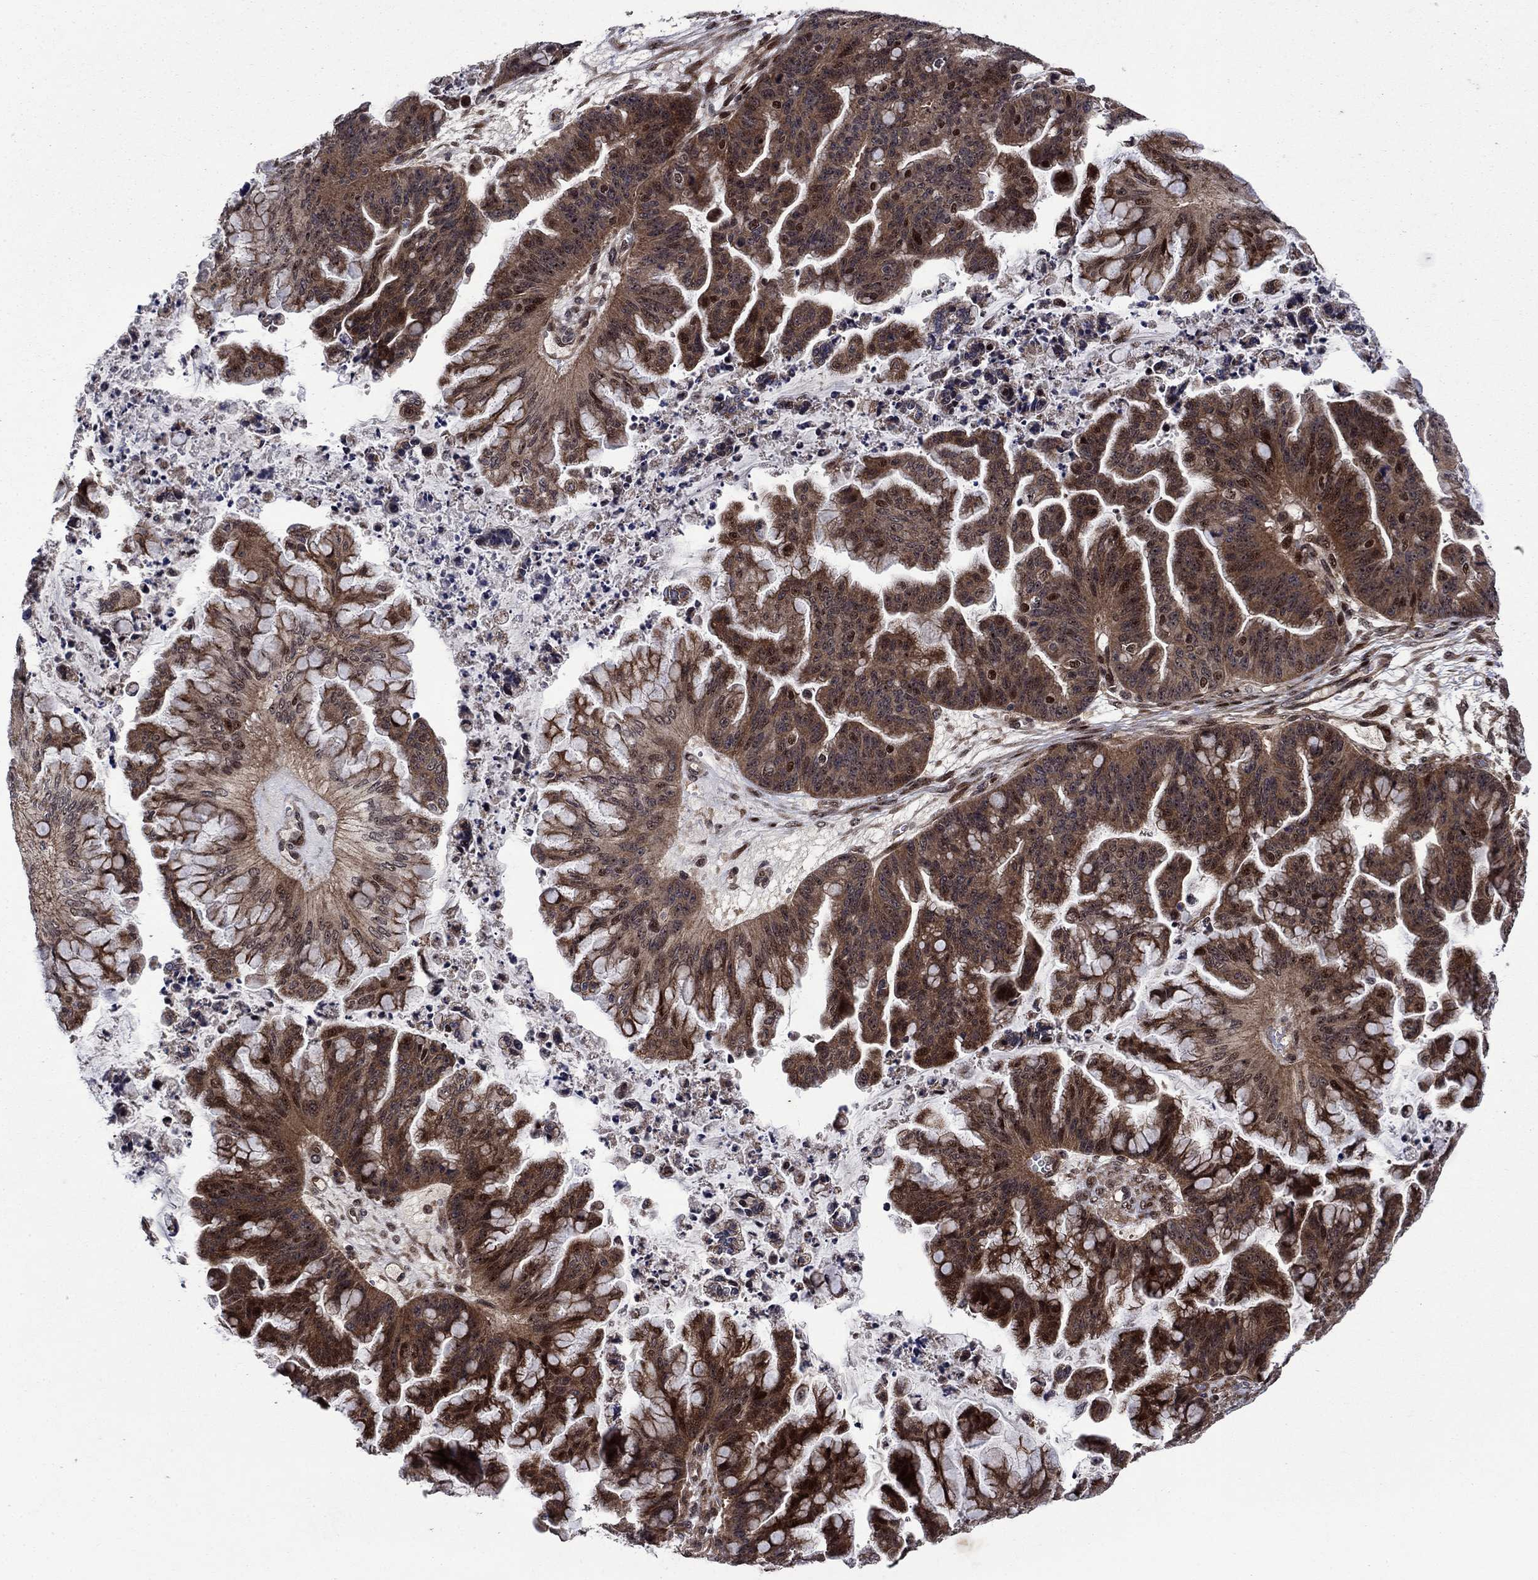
{"staining": {"intensity": "strong", "quantity": "25%-75%", "location": "cytoplasmic/membranous,nuclear"}, "tissue": "ovarian cancer", "cell_type": "Tumor cells", "image_type": "cancer", "snomed": [{"axis": "morphology", "description": "Cystadenocarcinoma, mucinous, NOS"}, {"axis": "topography", "description": "Ovary"}], "caption": "Mucinous cystadenocarcinoma (ovarian) was stained to show a protein in brown. There is high levels of strong cytoplasmic/membranous and nuclear positivity in approximately 25%-75% of tumor cells.", "gene": "AGTPBP1", "patient": {"sex": "female", "age": 67}}